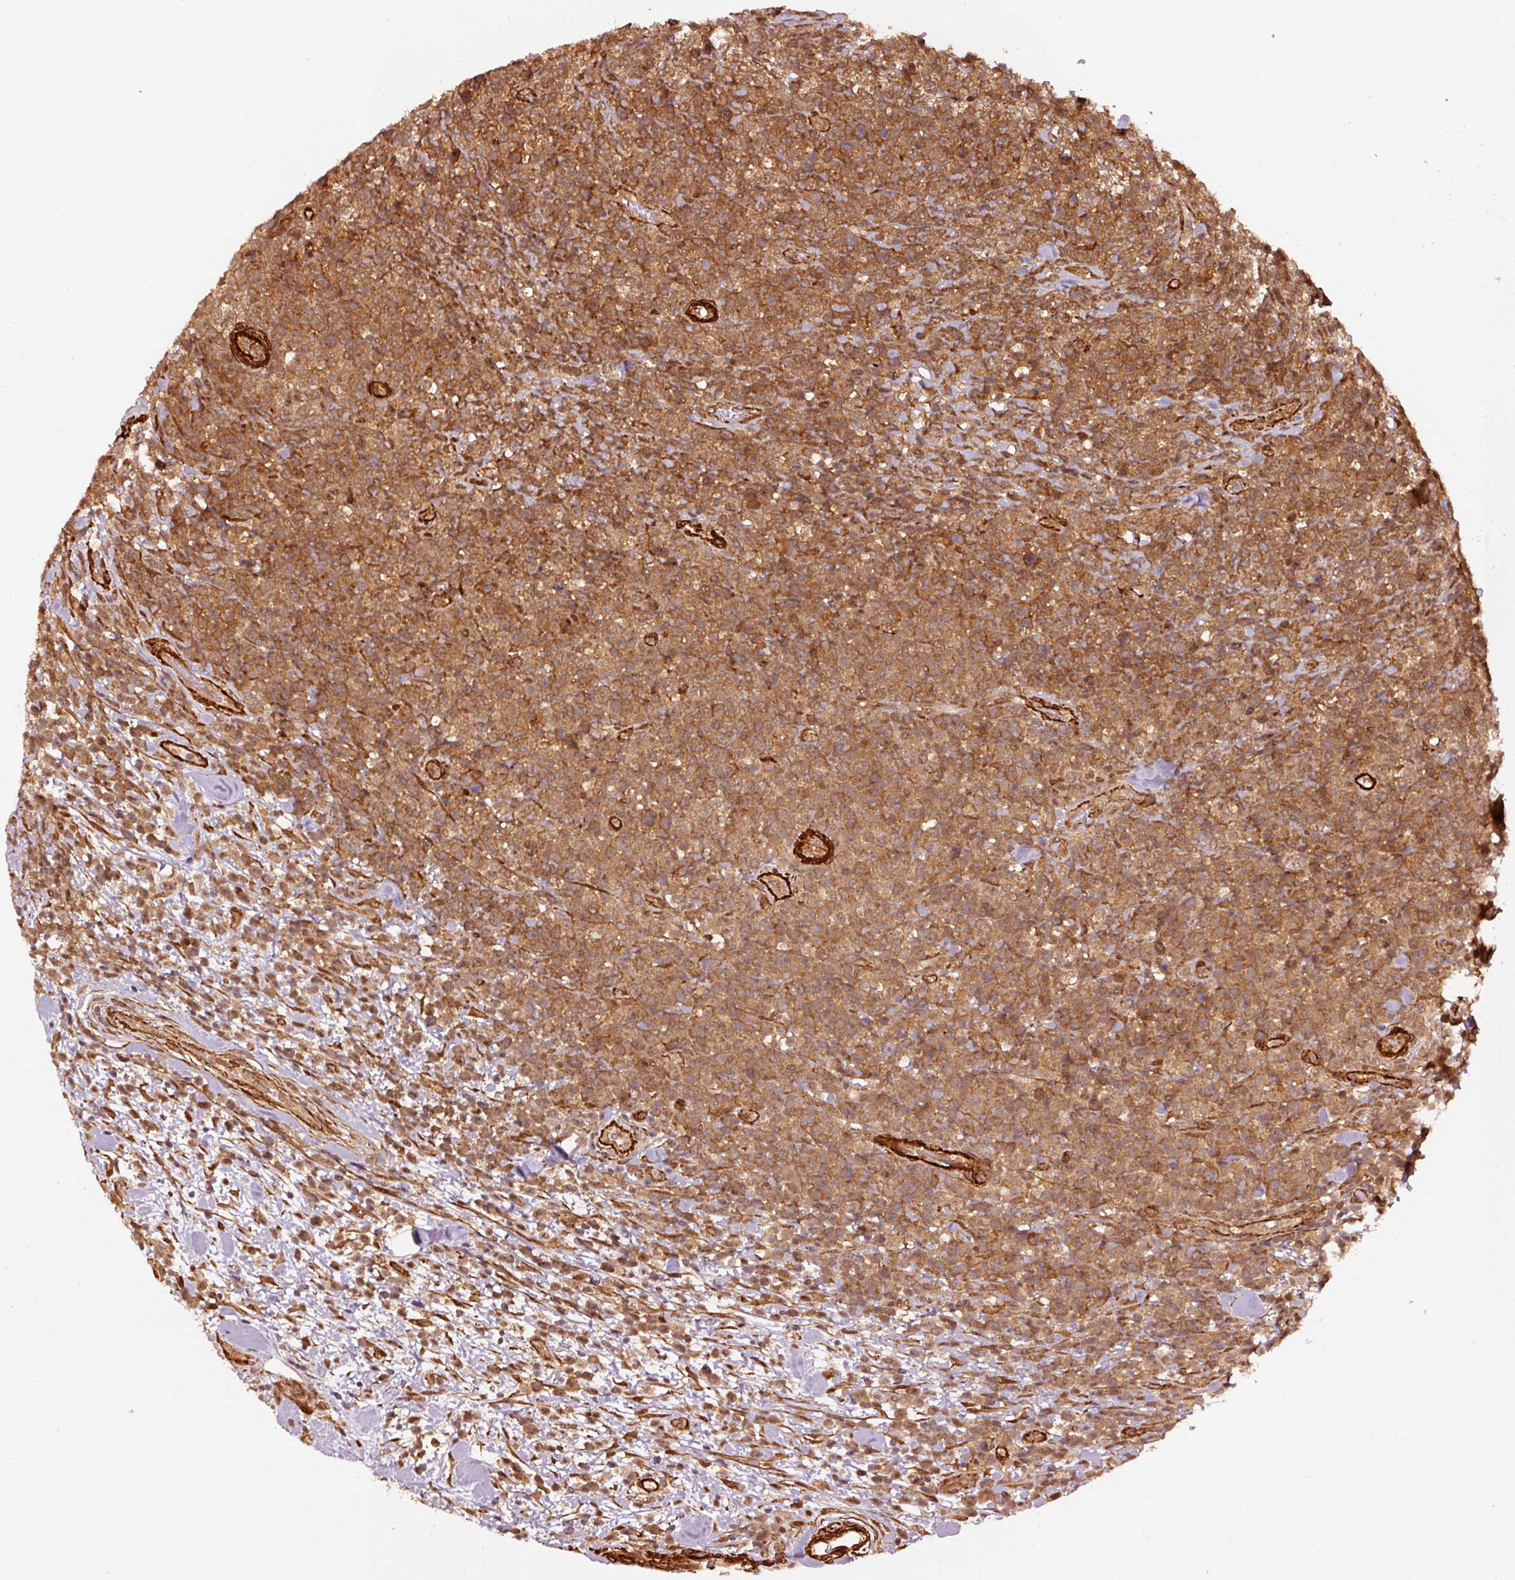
{"staining": {"intensity": "moderate", "quantity": ">75%", "location": "cytoplasmic/membranous,nuclear"}, "tissue": "lymphoma", "cell_type": "Tumor cells", "image_type": "cancer", "snomed": [{"axis": "morphology", "description": "Malignant lymphoma, non-Hodgkin's type, High grade"}, {"axis": "topography", "description": "Soft tissue"}], "caption": "High-grade malignant lymphoma, non-Hodgkin's type stained for a protein (brown) shows moderate cytoplasmic/membranous and nuclear positive staining in approximately >75% of tumor cells.", "gene": "PSMD1", "patient": {"sex": "female", "age": 56}}